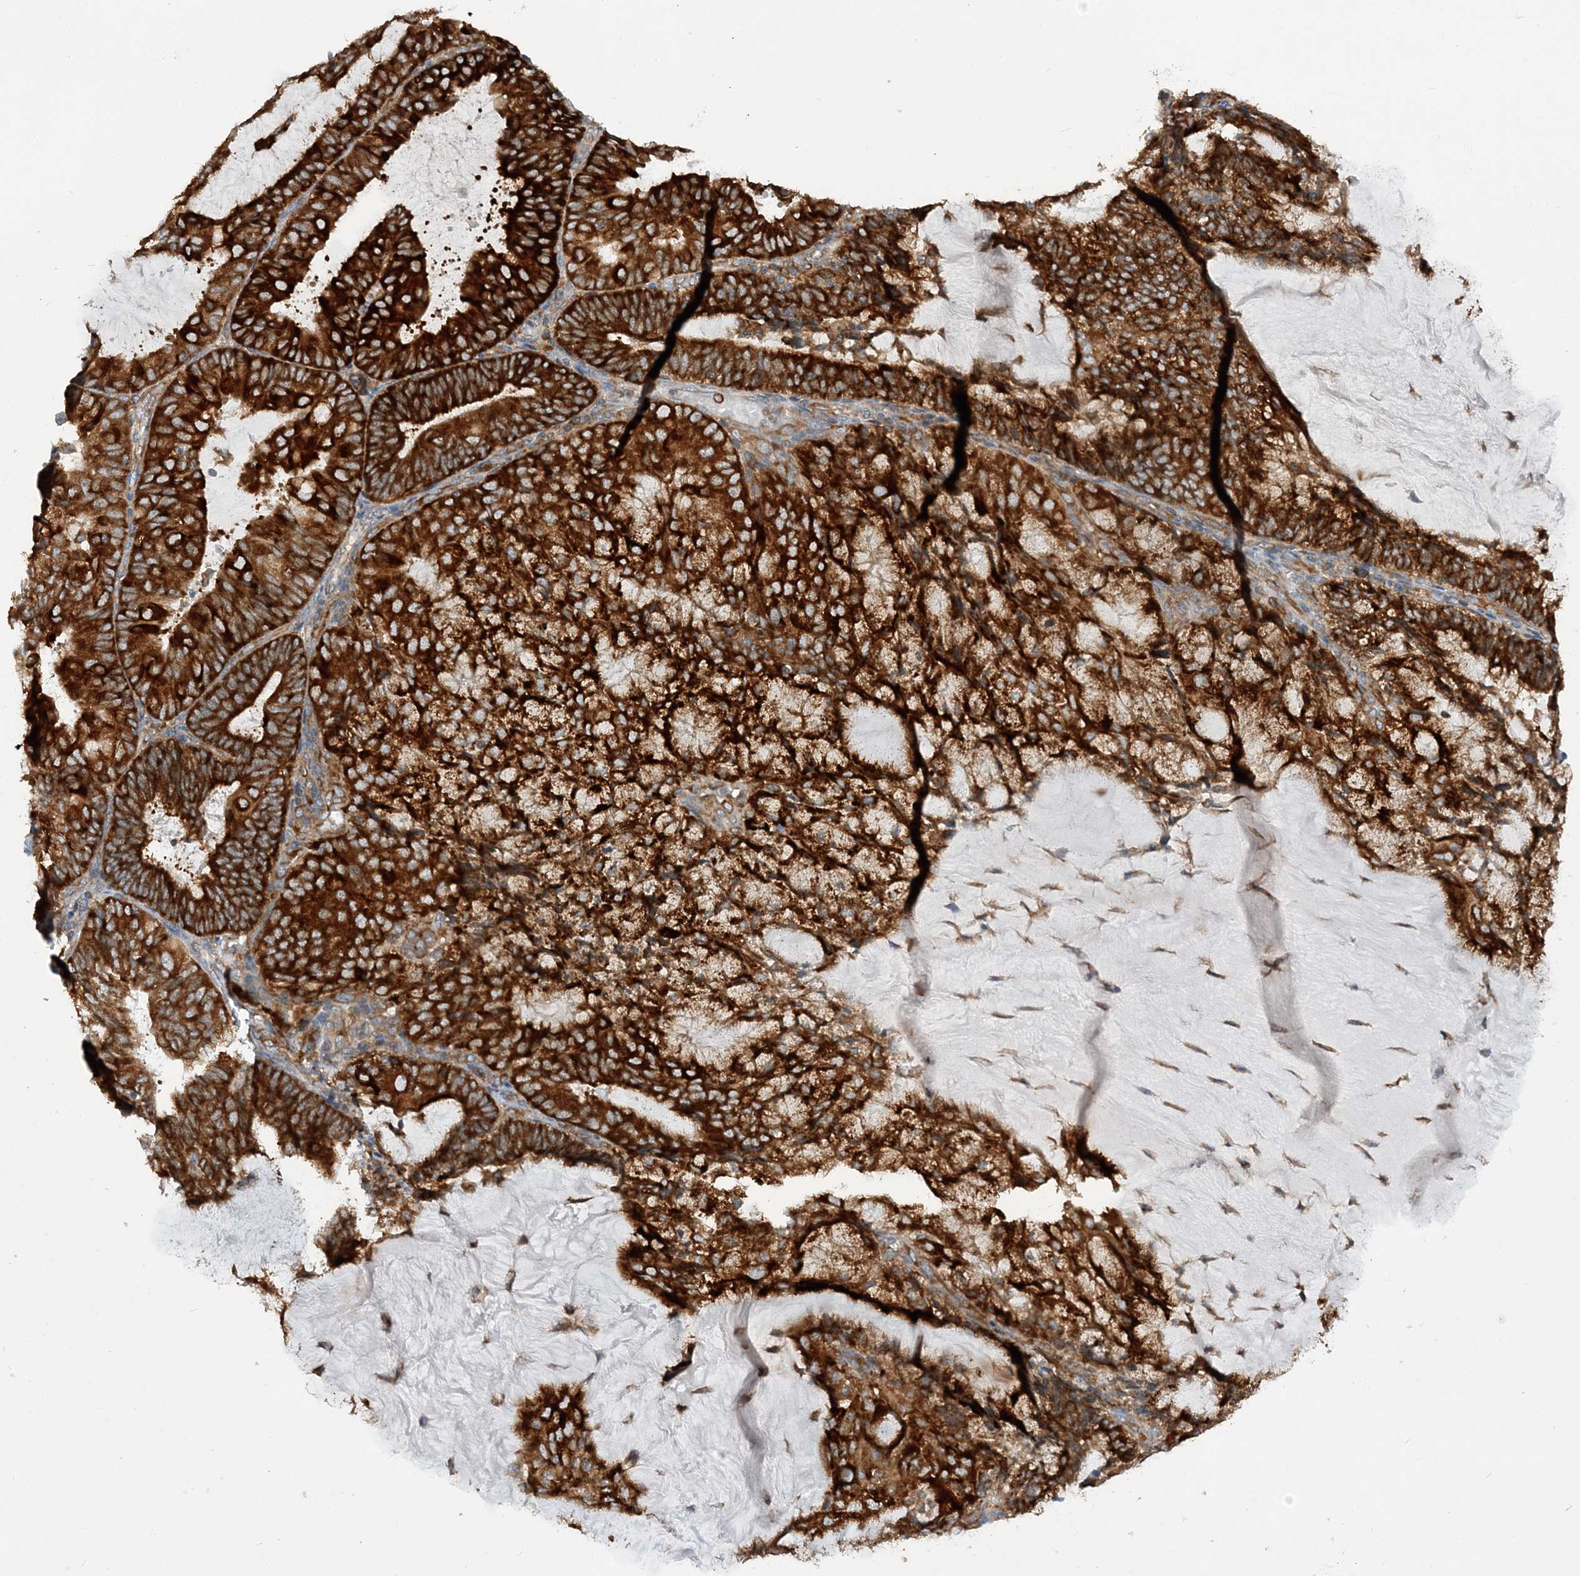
{"staining": {"intensity": "strong", "quantity": ">75%", "location": "cytoplasmic/membranous"}, "tissue": "endometrial cancer", "cell_type": "Tumor cells", "image_type": "cancer", "snomed": [{"axis": "morphology", "description": "Adenocarcinoma, NOS"}, {"axis": "topography", "description": "Endometrium"}], "caption": "Strong cytoplasmic/membranous protein positivity is appreciated in approximately >75% of tumor cells in endometrial adenocarcinoma.", "gene": "LARP4B", "patient": {"sex": "female", "age": 81}}